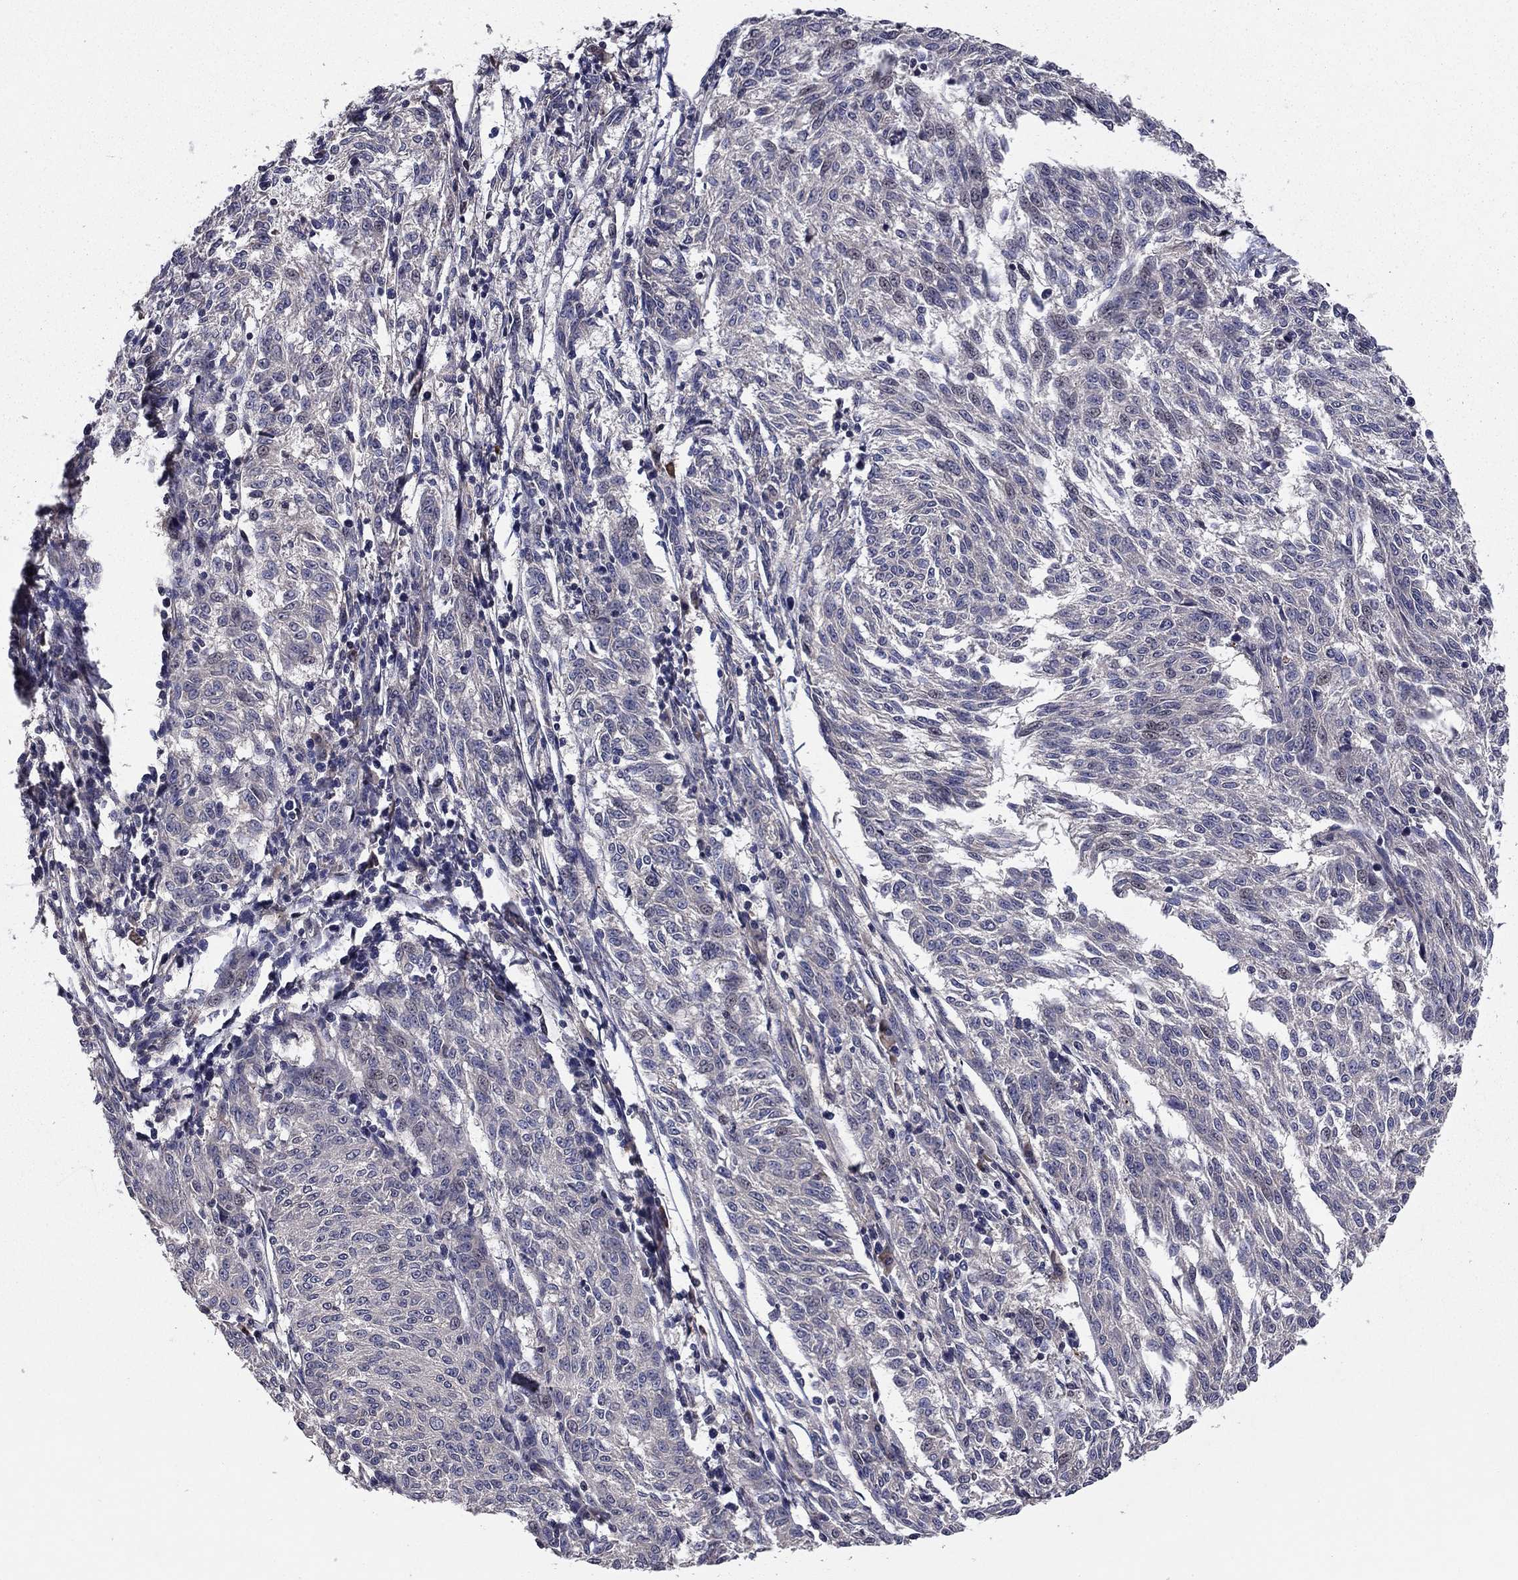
{"staining": {"intensity": "negative", "quantity": "none", "location": "none"}, "tissue": "melanoma", "cell_type": "Tumor cells", "image_type": "cancer", "snomed": [{"axis": "morphology", "description": "Malignant melanoma, NOS"}, {"axis": "topography", "description": "Skin"}], "caption": "This is an immunohistochemistry (IHC) photomicrograph of human melanoma. There is no positivity in tumor cells.", "gene": "PROS1", "patient": {"sex": "female", "age": 72}}